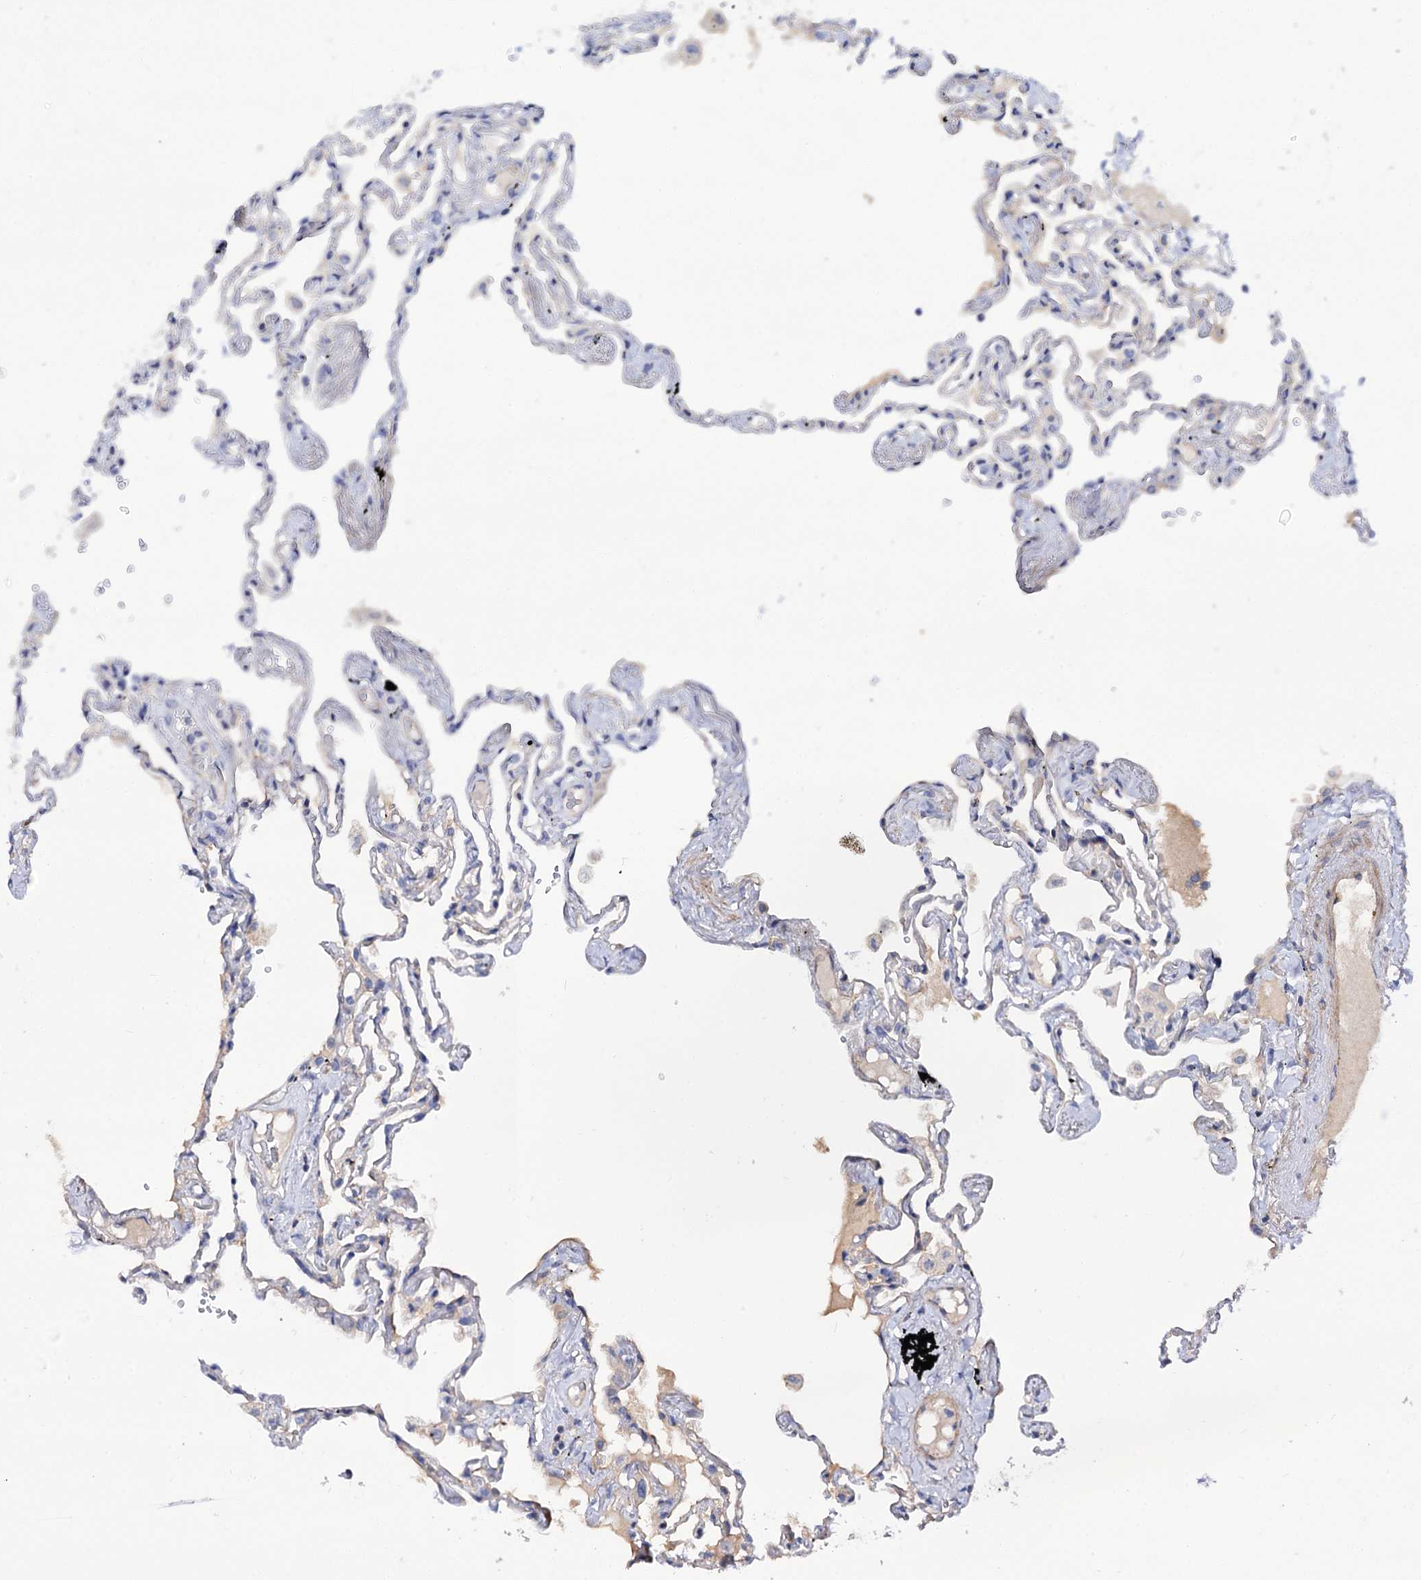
{"staining": {"intensity": "negative", "quantity": "none", "location": "none"}, "tissue": "lung", "cell_type": "Alveolar cells", "image_type": "normal", "snomed": [{"axis": "morphology", "description": "Normal tissue, NOS"}, {"axis": "topography", "description": "Lung"}], "caption": "Alveolar cells show no significant staining in benign lung. (Immunohistochemistry (ihc), brightfield microscopy, high magnification).", "gene": "NUDCD2", "patient": {"sex": "female", "age": 67}}